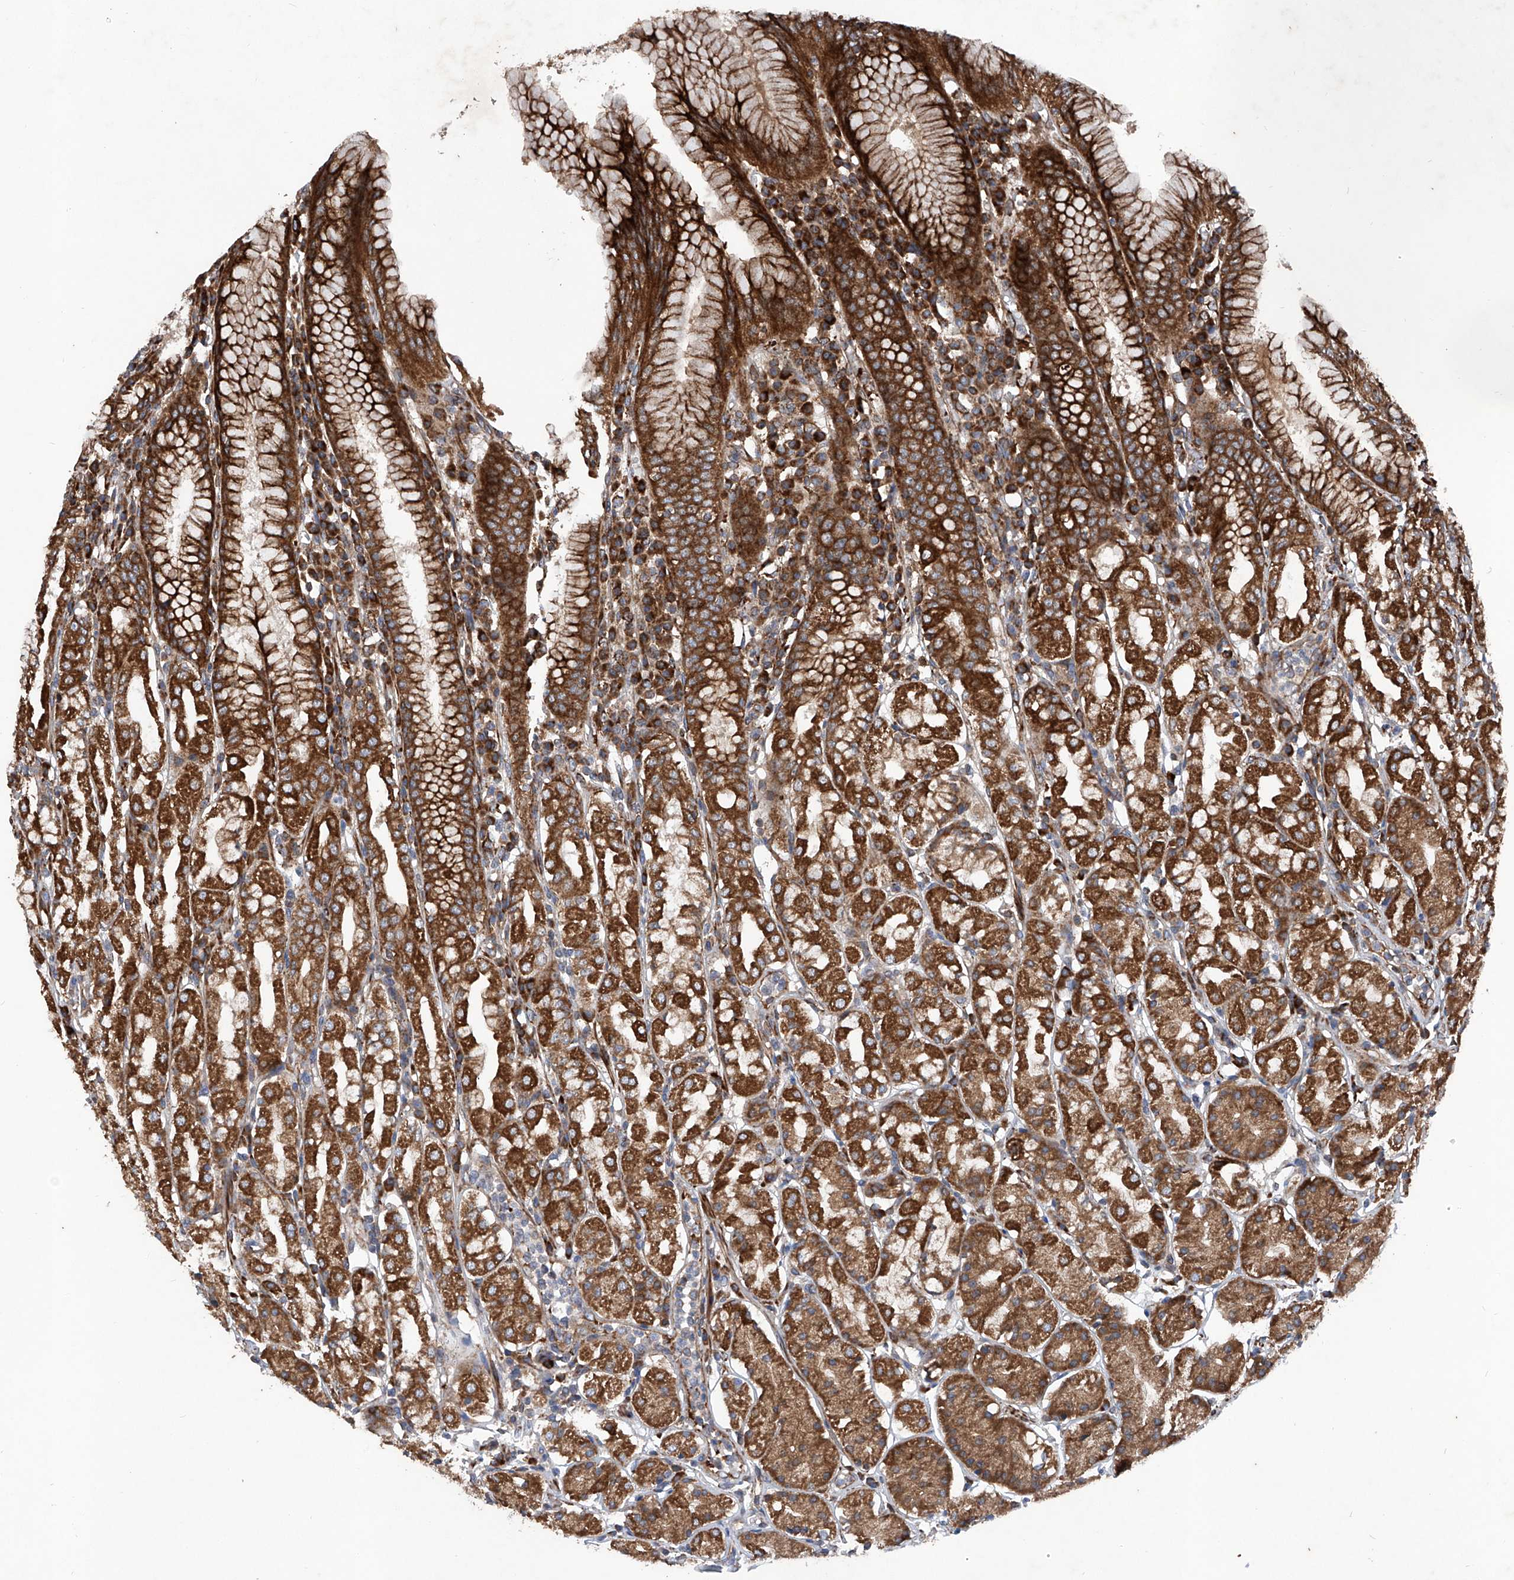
{"staining": {"intensity": "strong", "quantity": ">75%", "location": "cytoplasmic/membranous"}, "tissue": "stomach", "cell_type": "Glandular cells", "image_type": "normal", "snomed": [{"axis": "morphology", "description": "Normal tissue, NOS"}, {"axis": "topography", "description": "Stomach"}, {"axis": "topography", "description": "Stomach, lower"}], "caption": "Approximately >75% of glandular cells in benign stomach display strong cytoplasmic/membranous protein staining as visualized by brown immunohistochemical staining.", "gene": "ASCC3", "patient": {"sex": "female", "age": 56}}